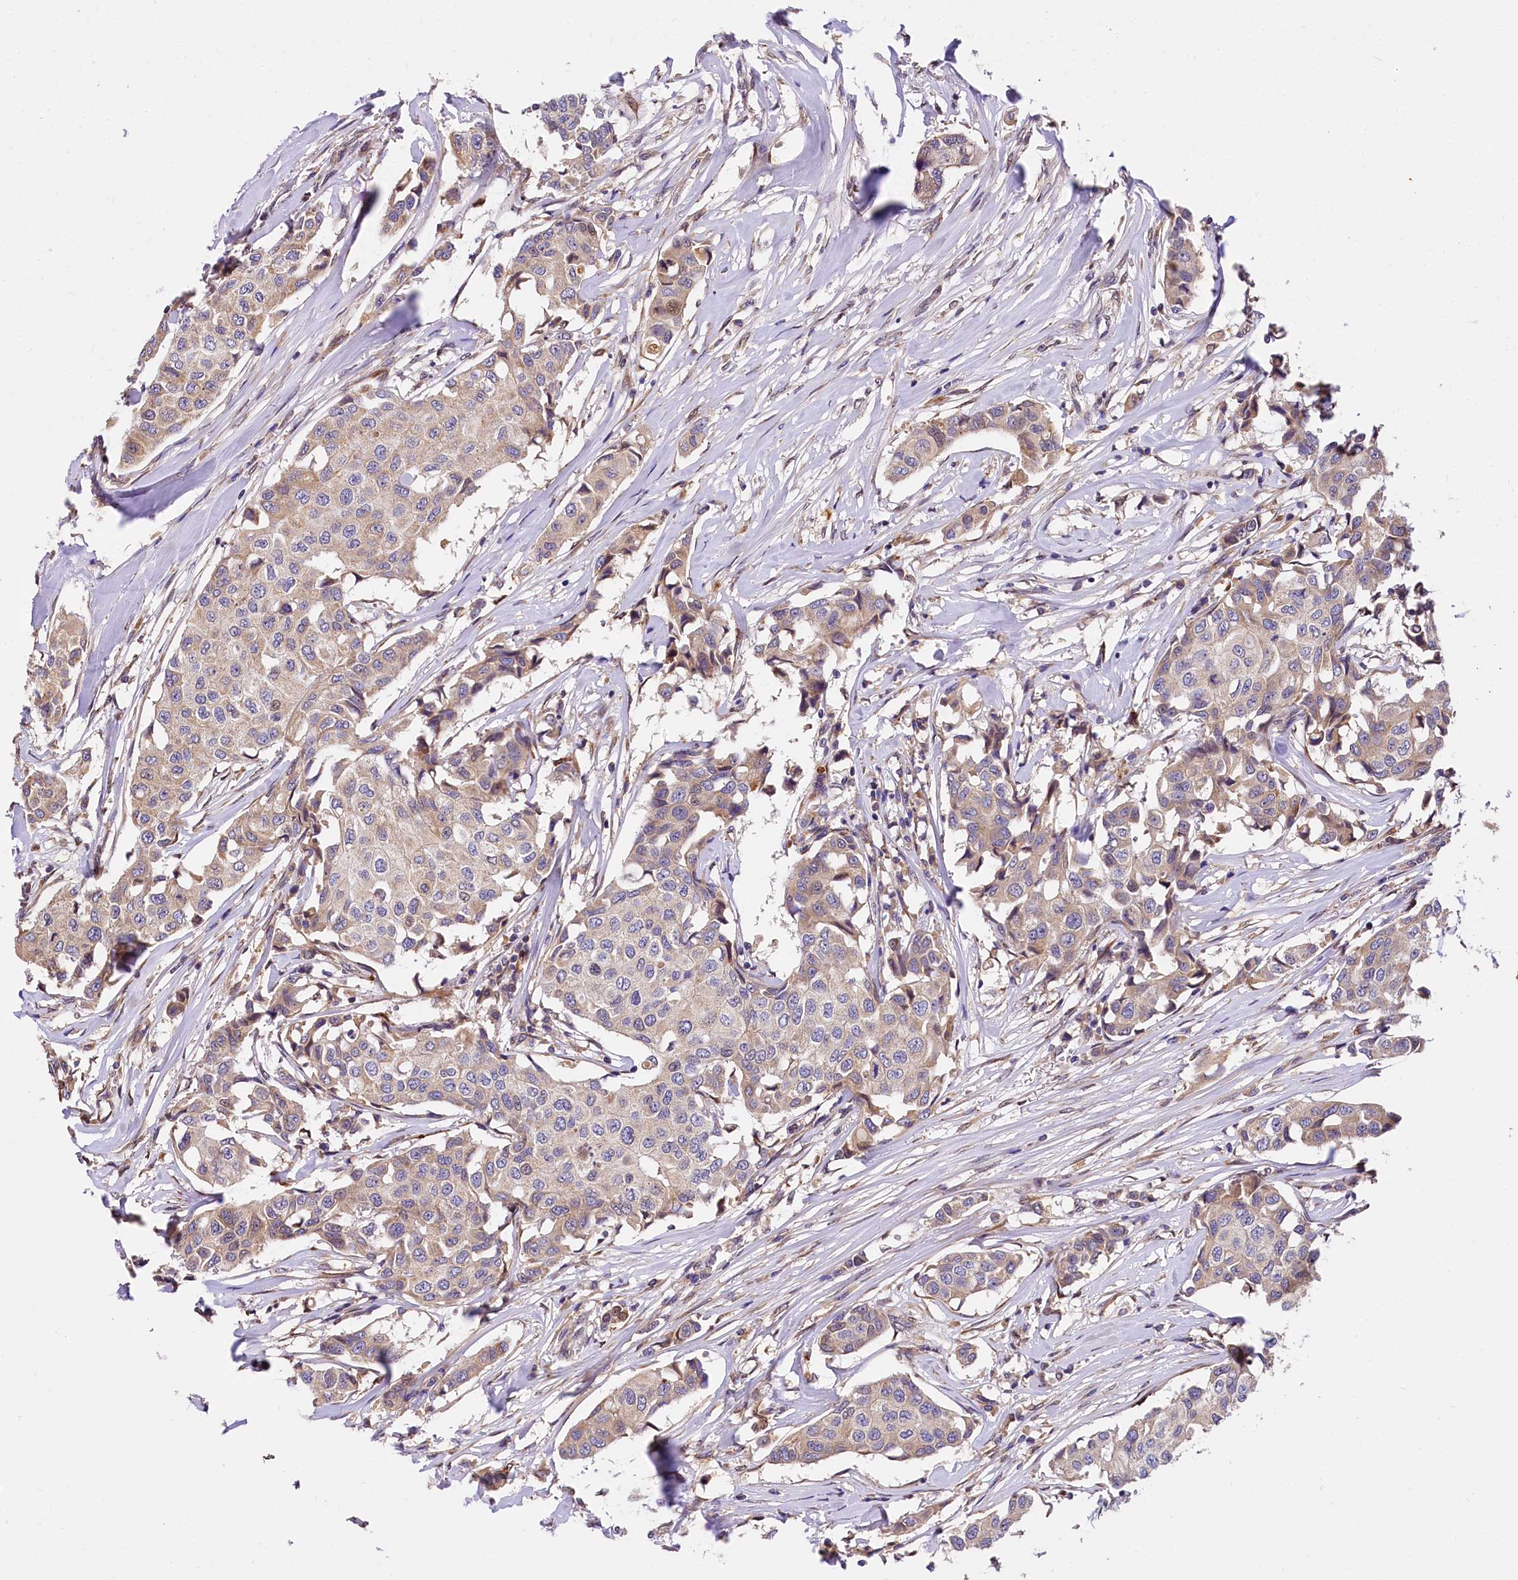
{"staining": {"intensity": "weak", "quantity": ">75%", "location": "cytoplasmic/membranous"}, "tissue": "breast cancer", "cell_type": "Tumor cells", "image_type": "cancer", "snomed": [{"axis": "morphology", "description": "Duct carcinoma"}, {"axis": "topography", "description": "Breast"}], "caption": "High-power microscopy captured an IHC photomicrograph of breast cancer, revealing weak cytoplasmic/membranous staining in approximately >75% of tumor cells.", "gene": "SUPV3L1", "patient": {"sex": "female", "age": 80}}